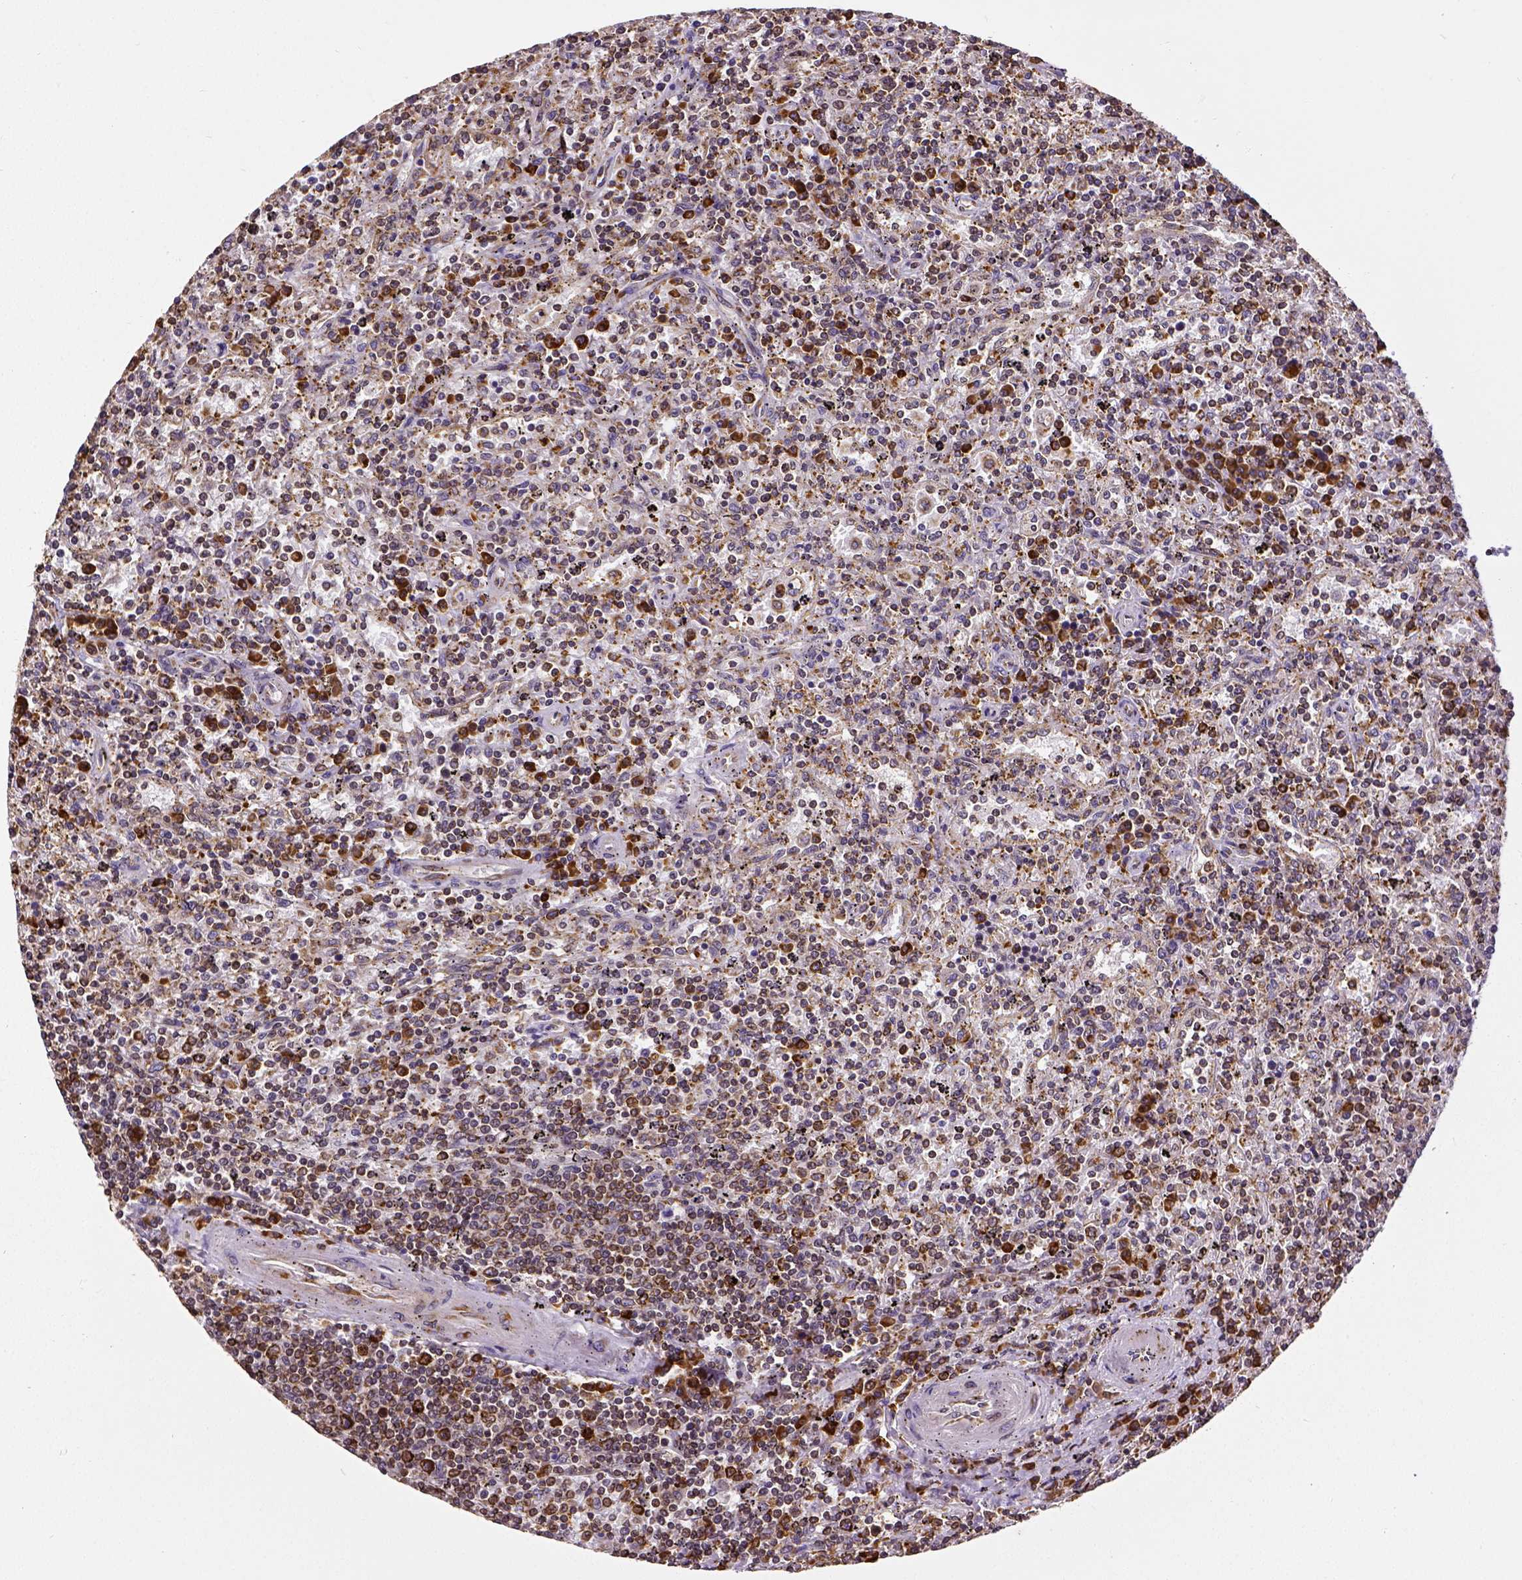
{"staining": {"intensity": "strong", "quantity": "25%-75%", "location": "cytoplasmic/membranous"}, "tissue": "lymphoma", "cell_type": "Tumor cells", "image_type": "cancer", "snomed": [{"axis": "morphology", "description": "Malignant lymphoma, non-Hodgkin's type, Low grade"}, {"axis": "topography", "description": "Spleen"}], "caption": "Immunohistochemistry staining of low-grade malignant lymphoma, non-Hodgkin's type, which exhibits high levels of strong cytoplasmic/membranous staining in approximately 25%-75% of tumor cells indicating strong cytoplasmic/membranous protein positivity. The staining was performed using DAB (3,3'-diaminobenzidine) (brown) for protein detection and nuclei were counterstained in hematoxylin (blue).", "gene": "MTDH", "patient": {"sex": "male", "age": 62}}